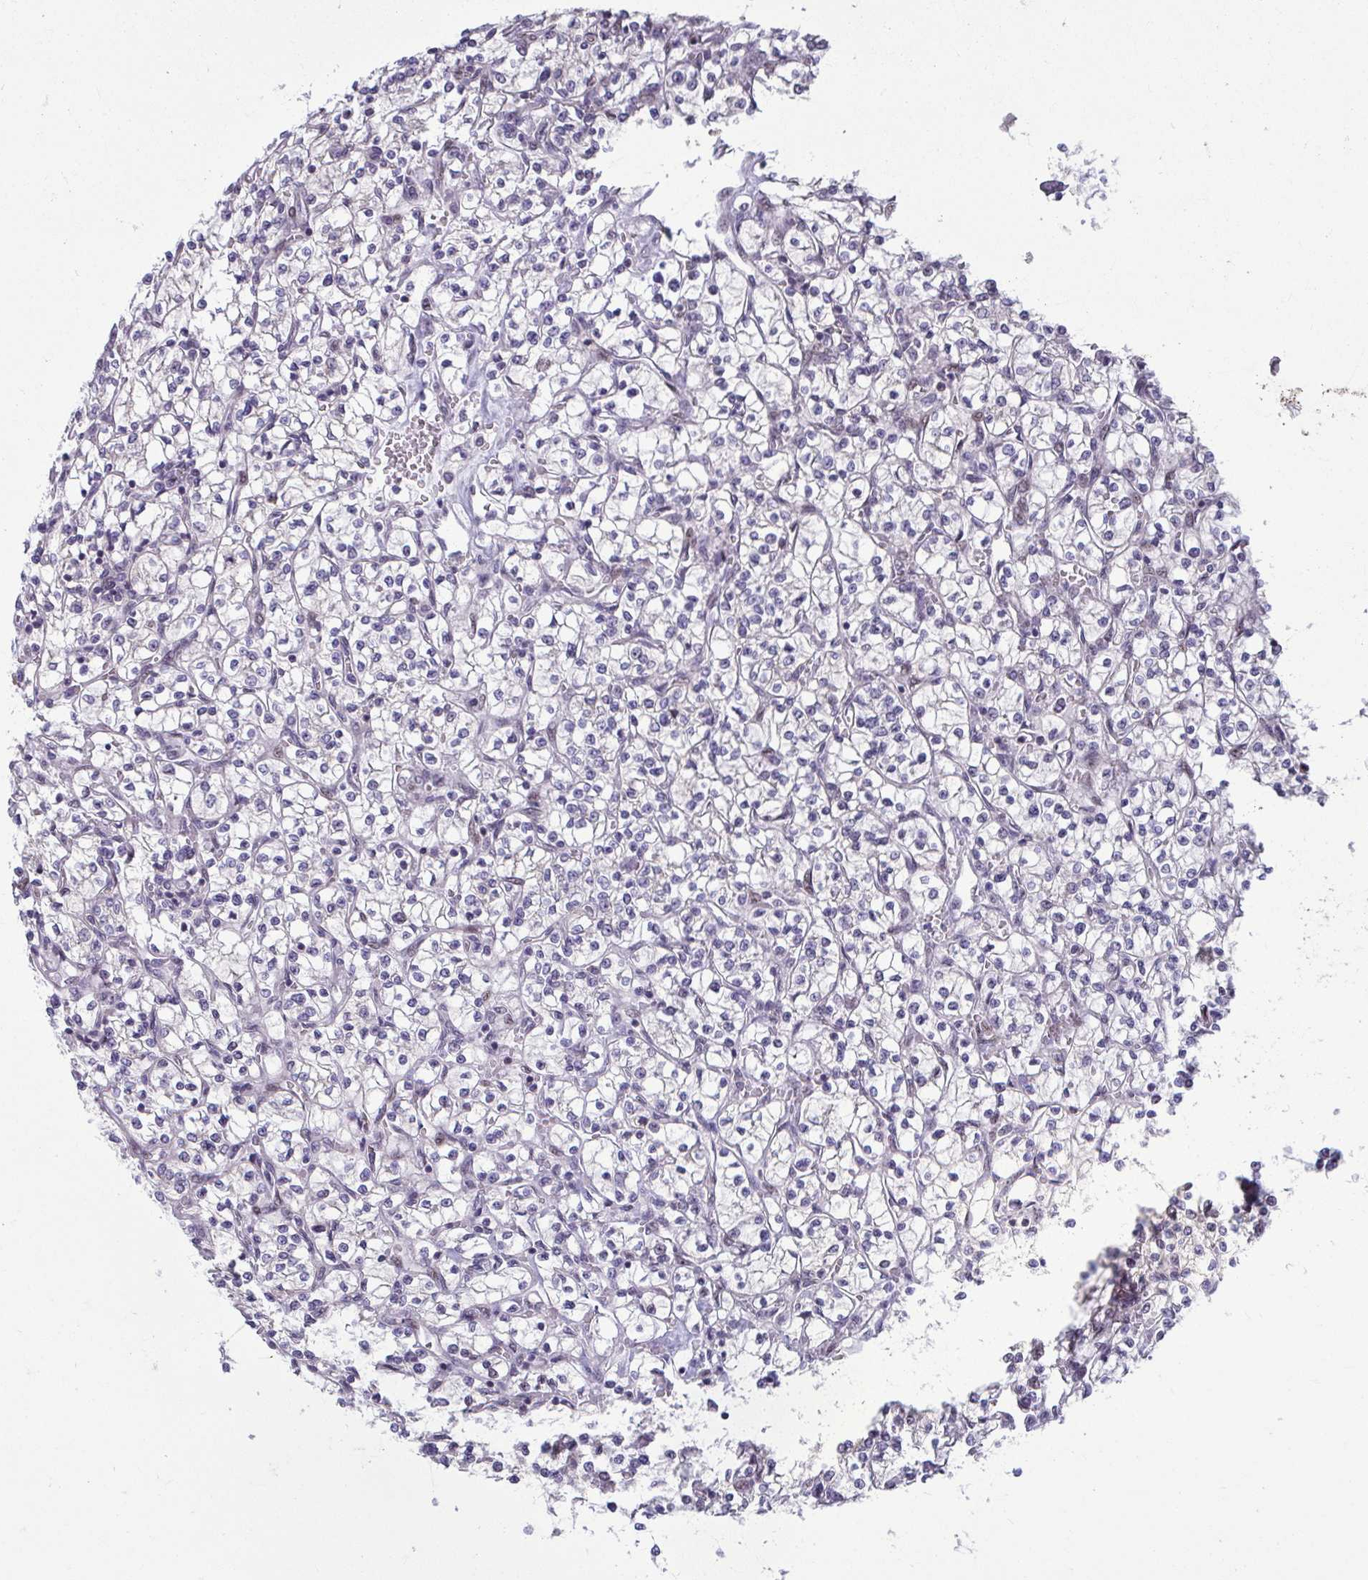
{"staining": {"intensity": "negative", "quantity": "none", "location": "none"}, "tissue": "renal cancer", "cell_type": "Tumor cells", "image_type": "cancer", "snomed": [{"axis": "morphology", "description": "Adenocarcinoma, NOS"}, {"axis": "topography", "description": "Kidney"}], "caption": "High magnification brightfield microscopy of renal cancer (adenocarcinoma) stained with DAB (brown) and counterstained with hematoxylin (blue): tumor cells show no significant expression.", "gene": "ODF1", "patient": {"sex": "female", "age": 64}}